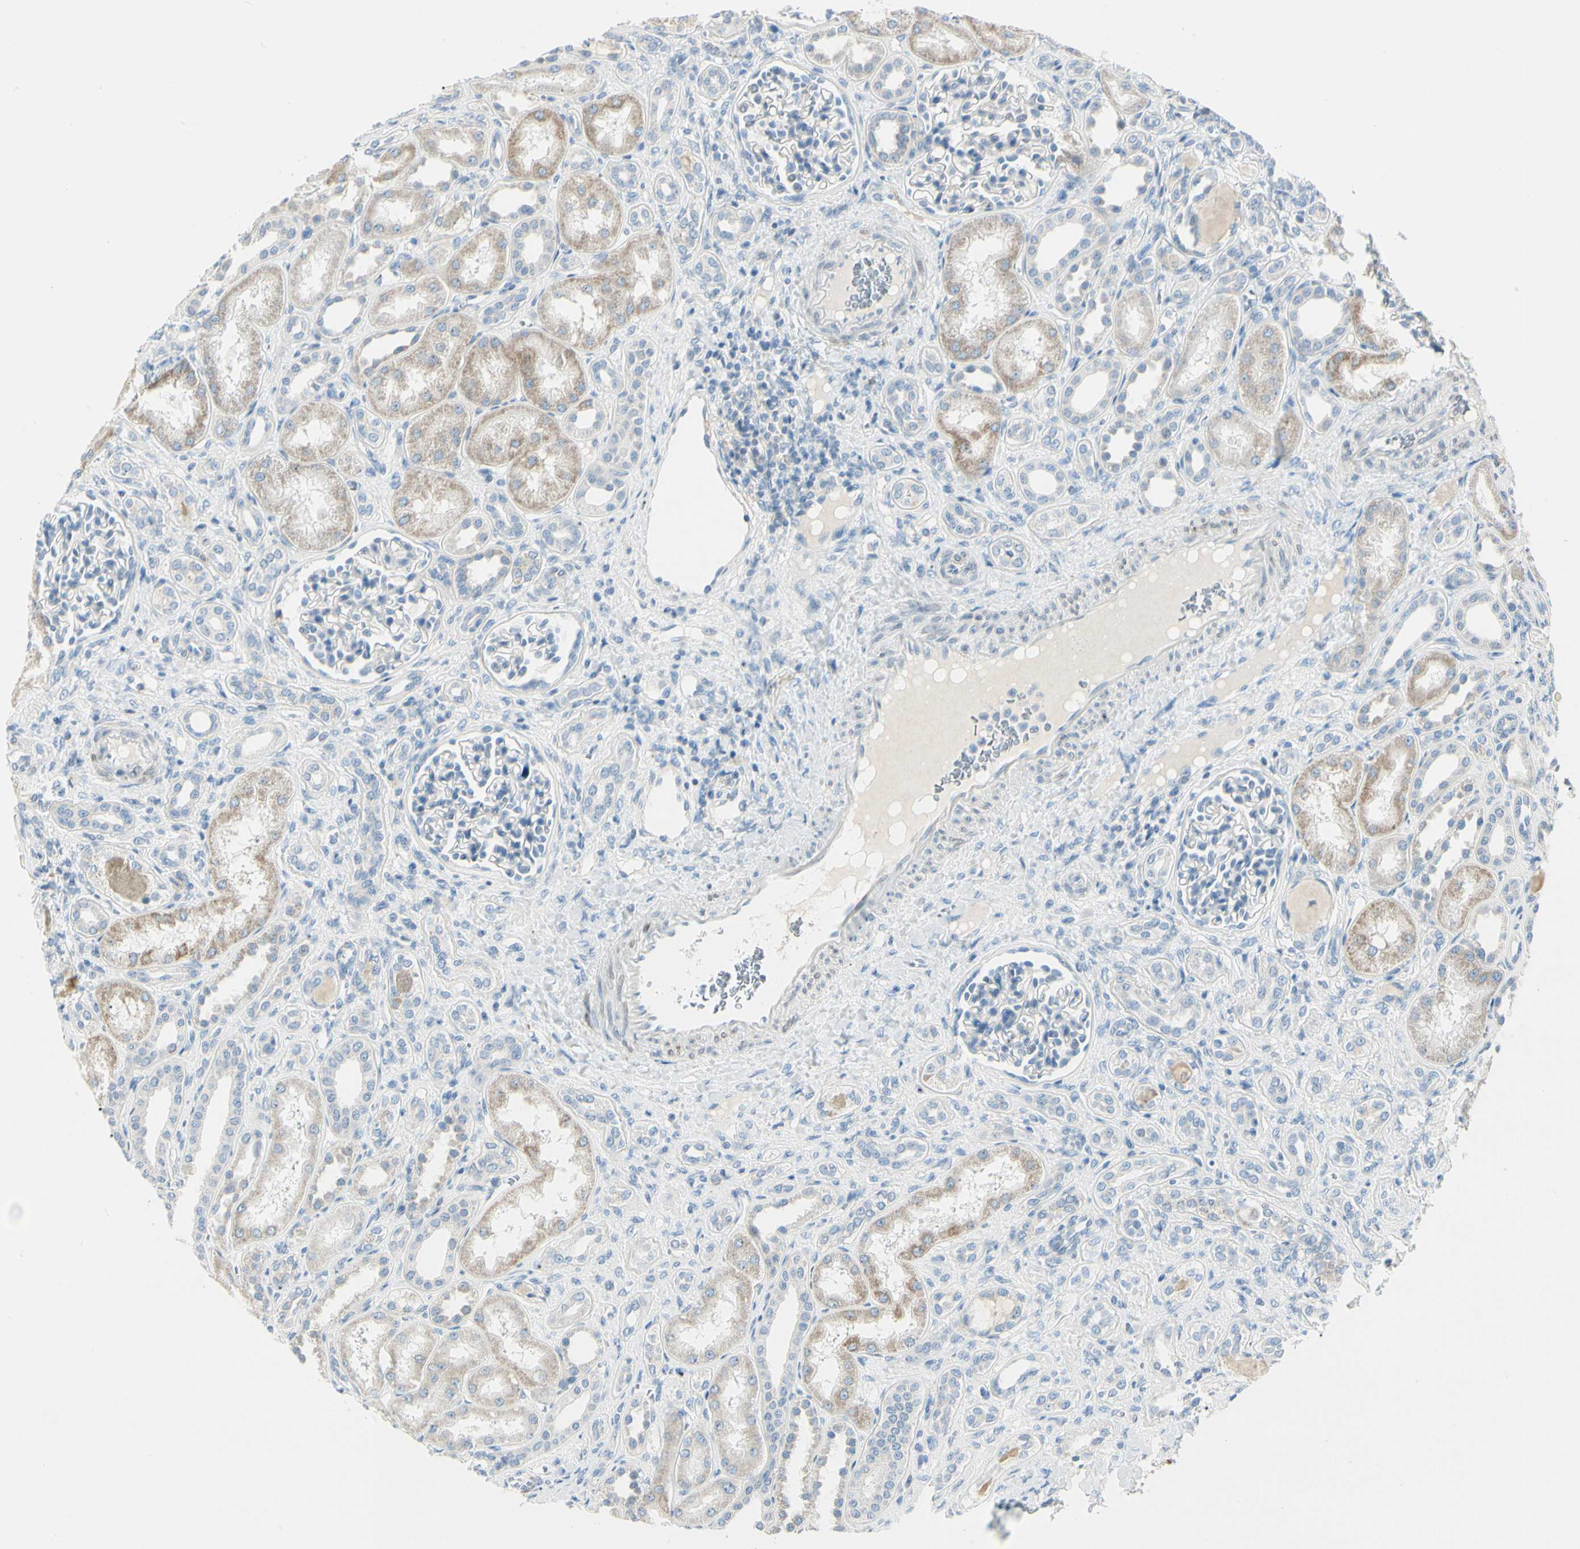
{"staining": {"intensity": "negative", "quantity": "none", "location": "none"}, "tissue": "kidney", "cell_type": "Cells in glomeruli", "image_type": "normal", "snomed": [{"axis": "morphology", "description": "Normal tissue, NOS"}, {"axis": "topography", "description": "Kidney"}], "caption": "Normal kidney was stained to show a protein in brown. There is no significant expression in cells in glomeruli. (DAB (3,3'-diaminobenzidine) IHC visualized using brightfield microscopy, high magnification).", "gene": "SLC6A15", "patient": {"sex": "male", "age": 7}}